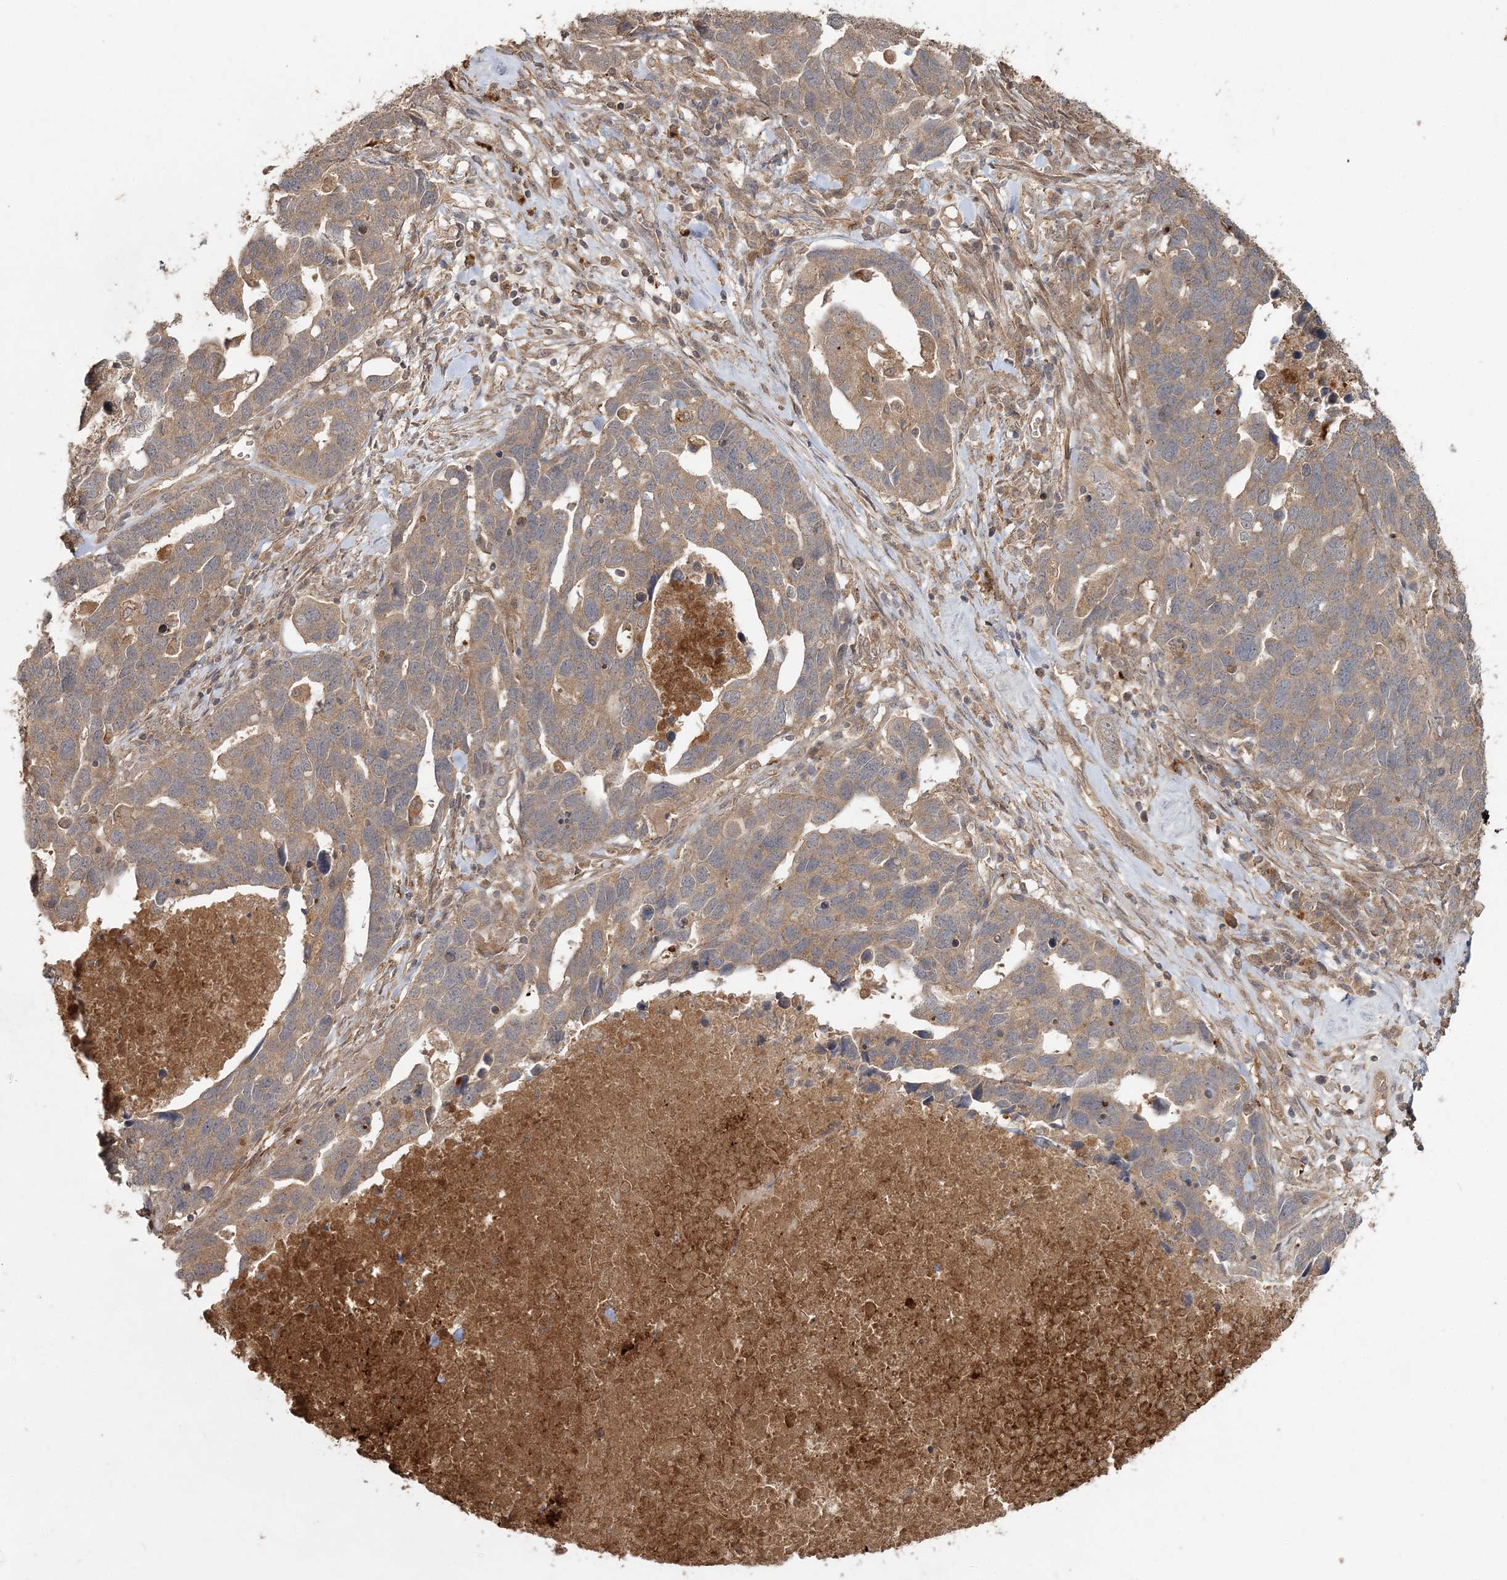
{"staining": {"intensity": "weak", "quantity": ">75%", "location": "cytoplasmic/membranous"}, "tissue": "ovarian cancer", "cell_type": "Tumor cells", "image_type": "cancer", "snomed": [{"axis": "morphology", "description": "Cystadenocarcinoma, serous, NOS"}, {"axis": "topography", "description": "Ovary"}], "caption": "Immunohistochemistry (IHC) staining of ovarian cancer, which demonstrates low levels of weak cytoplasmic/membranous staining in approximately >75% of tumor cells indicating weak cytoplasmic/membranous protein staining. The staining was performed using DAB (3,3'-diaminobenzidine) (brown) for protein detection and nuclei were counterstained in hematoxylin (blue).", "gene": "SPRY1", "patient": {"sex": "female", "age": 54}}